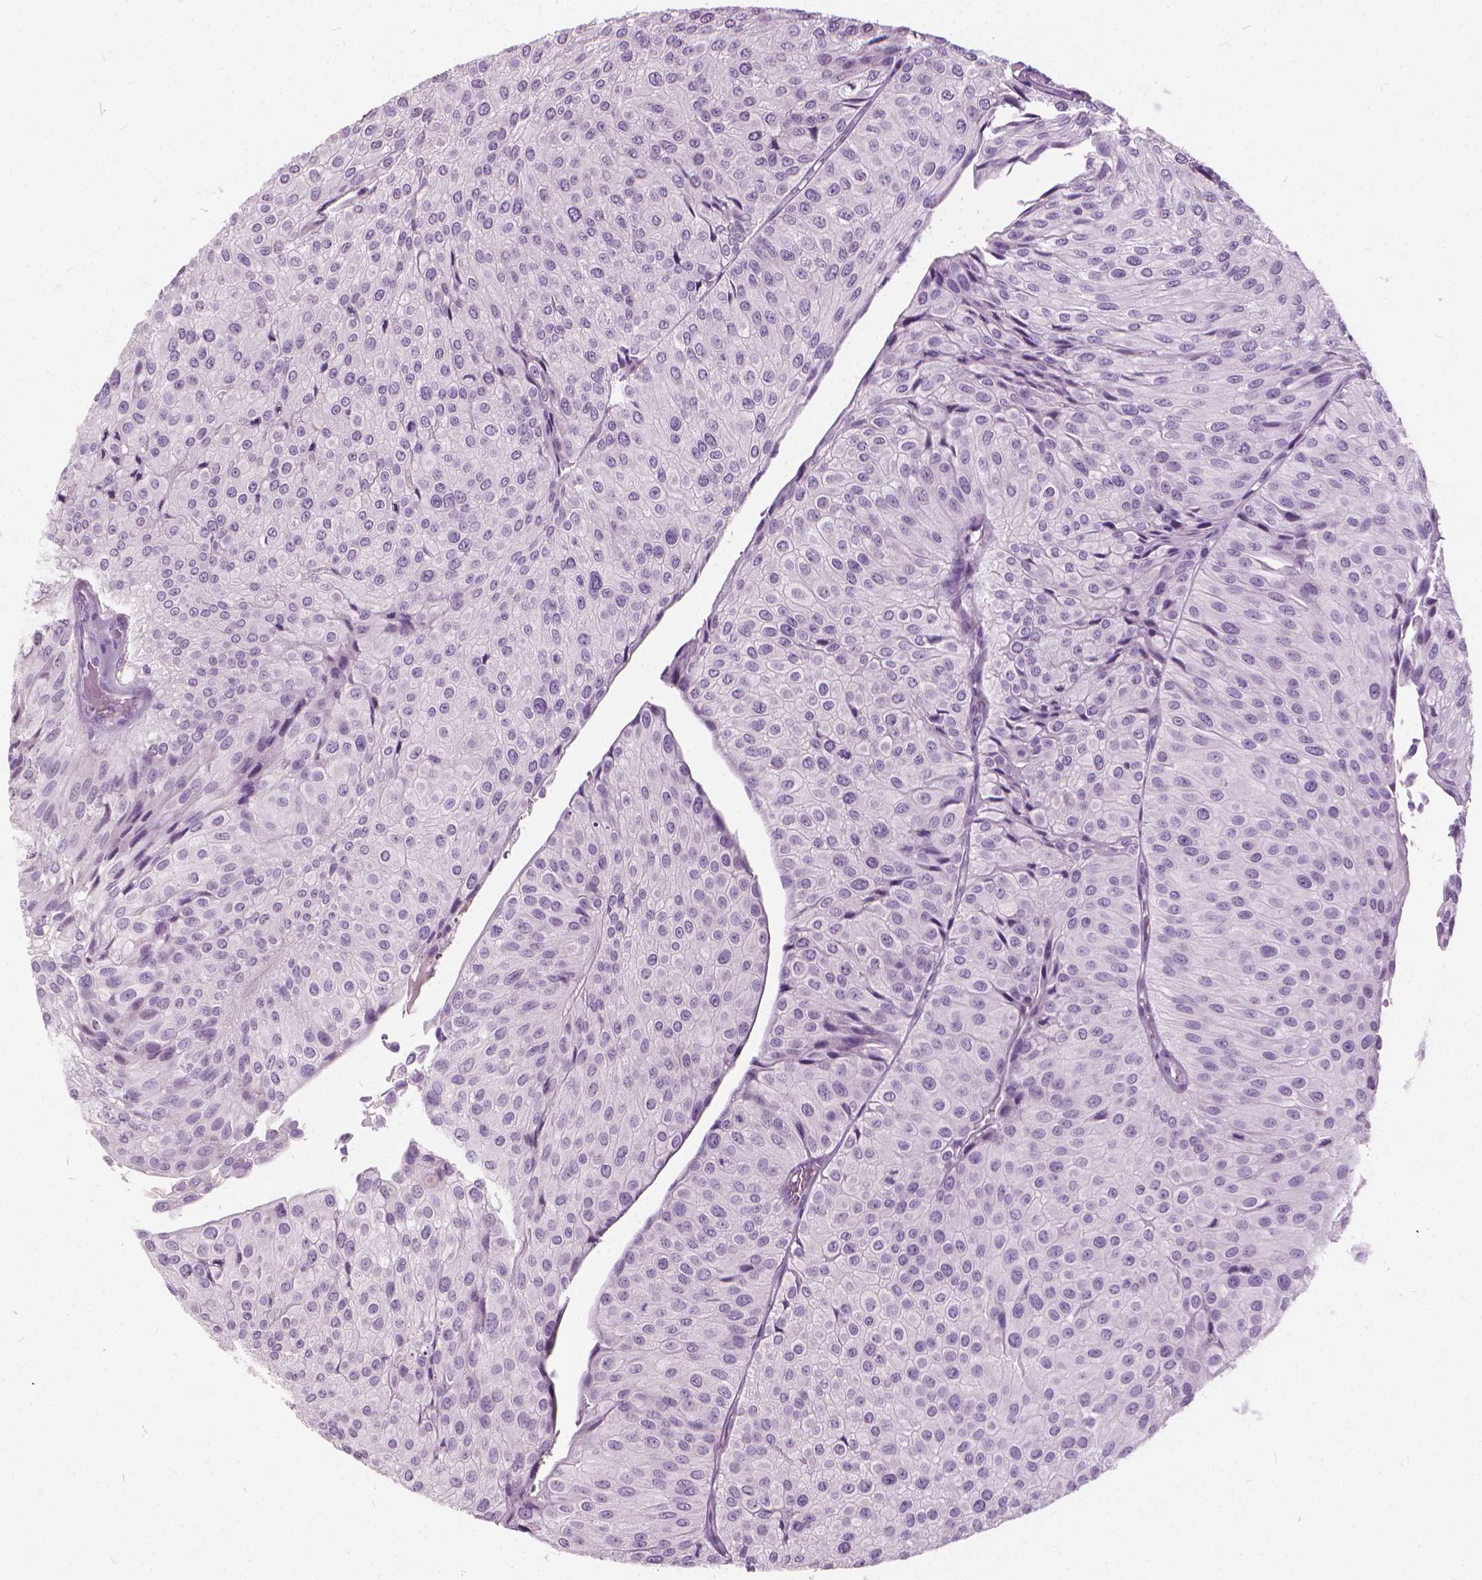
{"staining": {"intensity": "negative", "quantity": "none", "location": "none"}, "tissue": "urothelial cancer", "cell_type": "Tumor cells", "image_type": "cancer", "snomed": [{"axis": "morphology", "description": "Urothelial carcinoma, NOS"}, {"axis": "topography", "description": "Urinary bladder"}], "caption": "DAB immunohistochemical staining of human transitional cell carcinoma reveals no significant expression in tumor cells. (DAB (3,3'-diaminobenzidine) immunohistochemistry visualized using brightfield microscopy, high magnification).", "gene": "DNM1", "patient": {"sex": "male", "age": 67}}